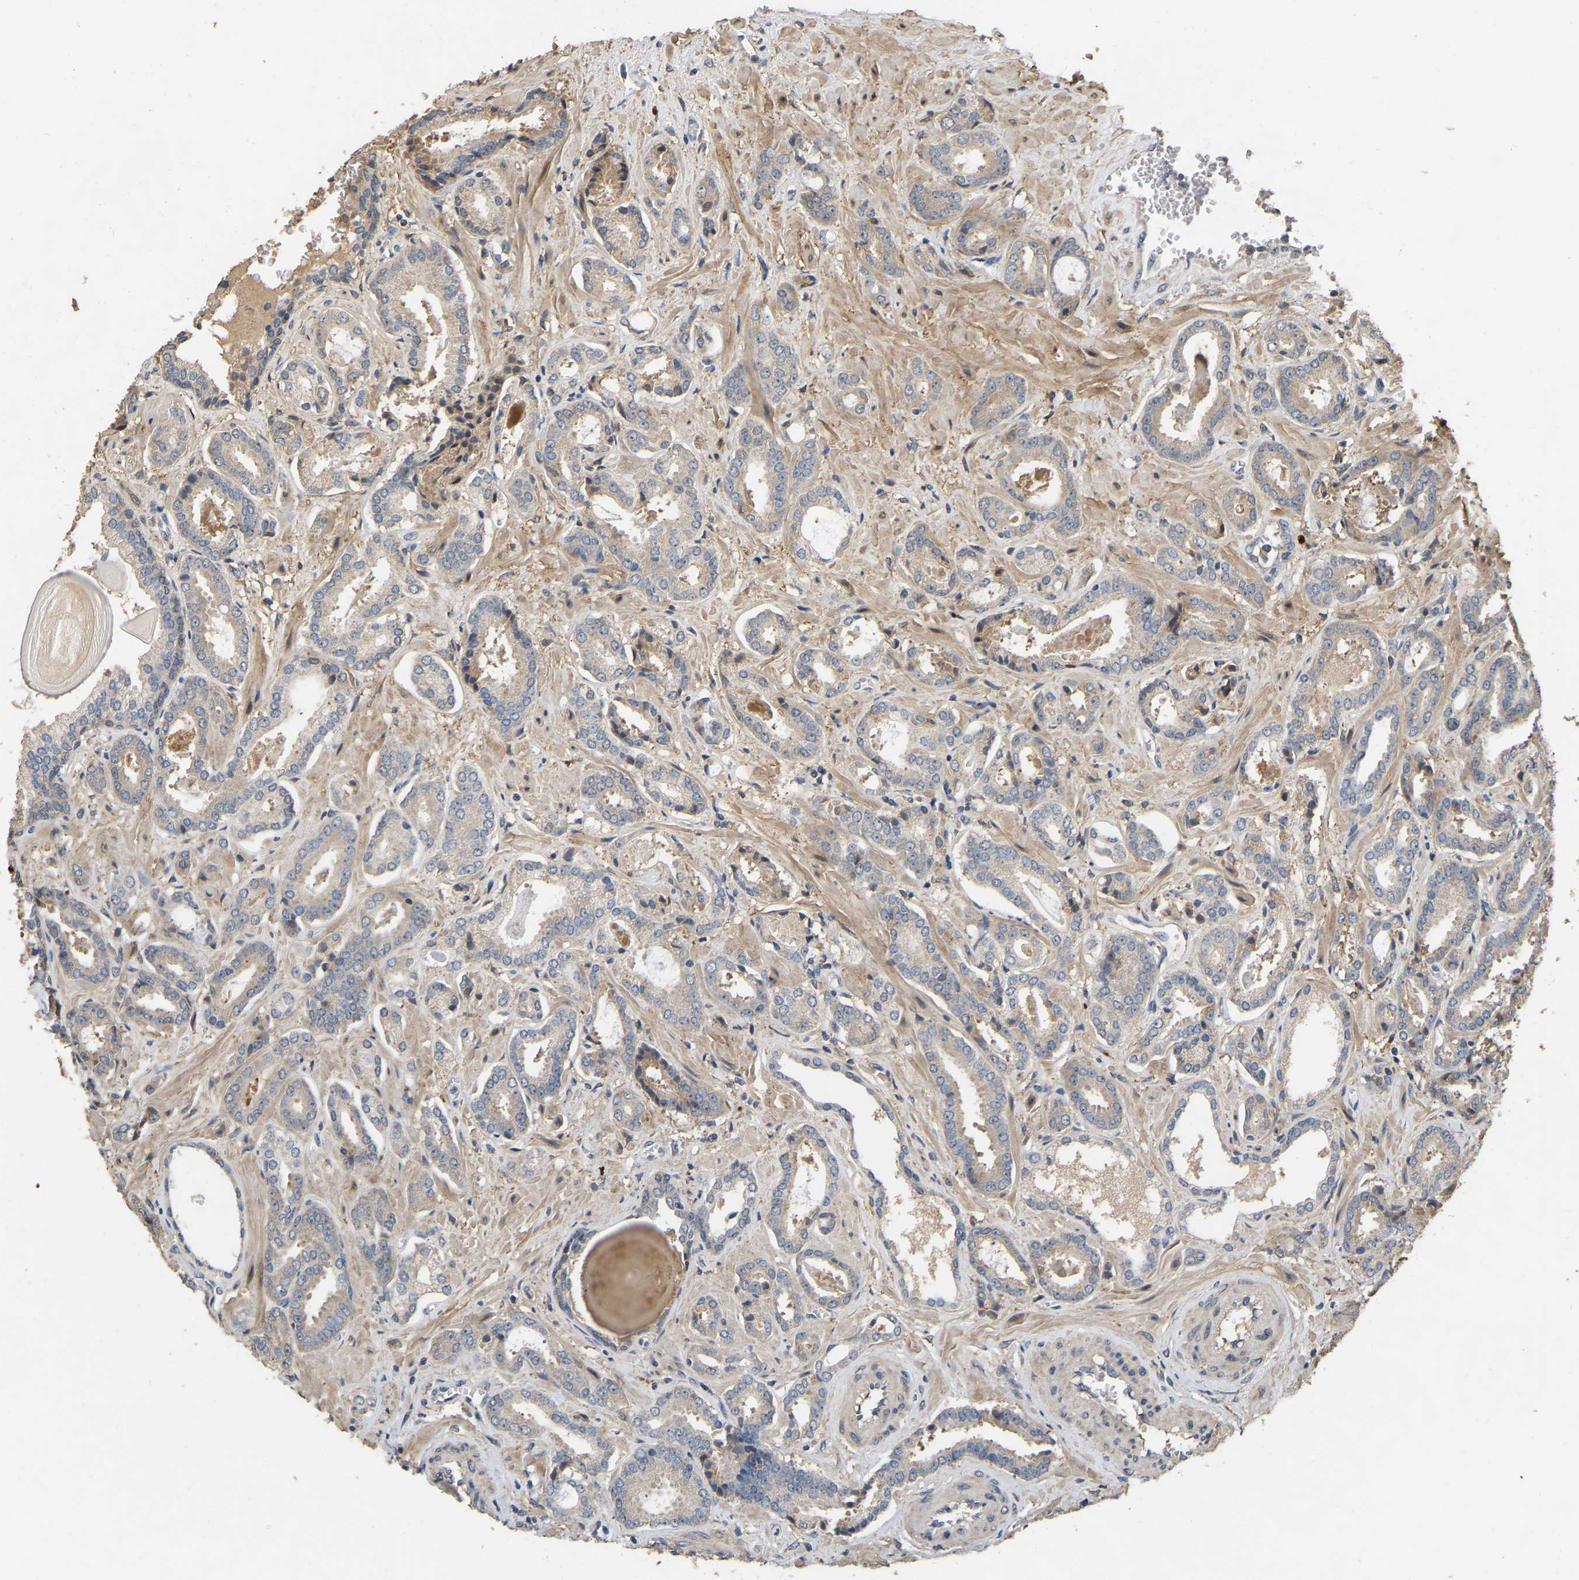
{"staining": {"intensity": "weak", "quantity": "<25%", "location": "cytoplasmic/membranous"}, "tissue": "prostate cancer", "cell_type": "Tumor cells", "image_type": "cancer", "snomed": [{"axis": "morphology", "description": "Adenocarcinoma, Low grade"}, {"axis": "topography", "description": "Prostate"}], "caption": "Protein analysis of prostate cancer reveals no significant positivity in tumor cells. (DAB immunohistochemistry (IHC), high magnification).", "gene": "NCS1", "patient": {"sex": "male", "age": 53}}